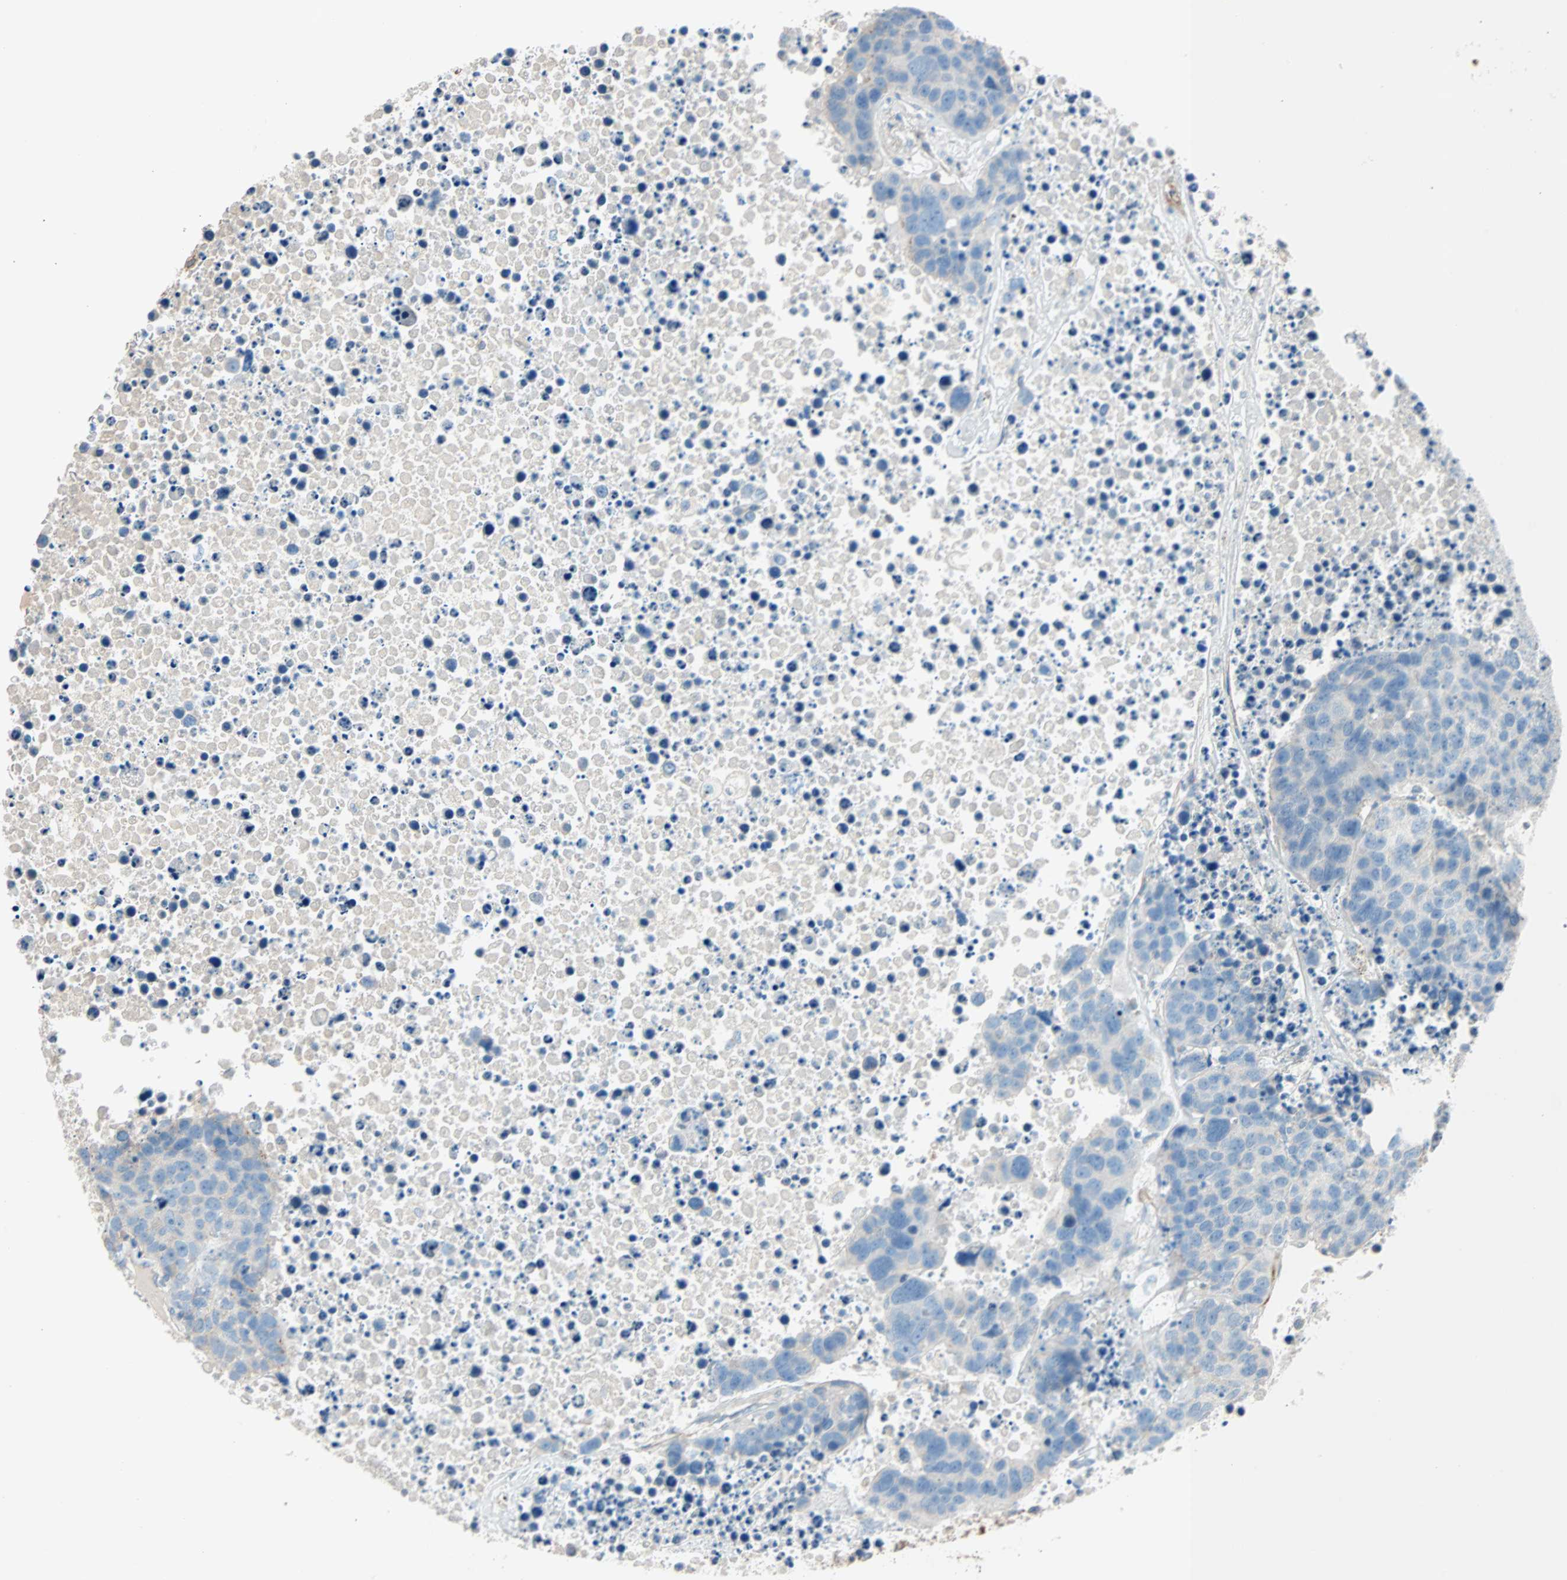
{"staining": {"intensity": "weak", "quantity": ">75%", "location": "cytoplasmic/membranous"}, "tissue": "carcinoid", "cell_type": "Tumor cells", "image_type": "cancer", "snomed": [{"axis": "morphology", "description": "Carcinoid, malignant, NOS"}, {"axis": "topography", "description": "Lung"}], "caption": "Tumor cells display weak cytoplasmic/membranous expression in about >75% of cells in carcinoid.", "gene": "LY6G6F", "patient": {"sex": "male", "age": 60}}